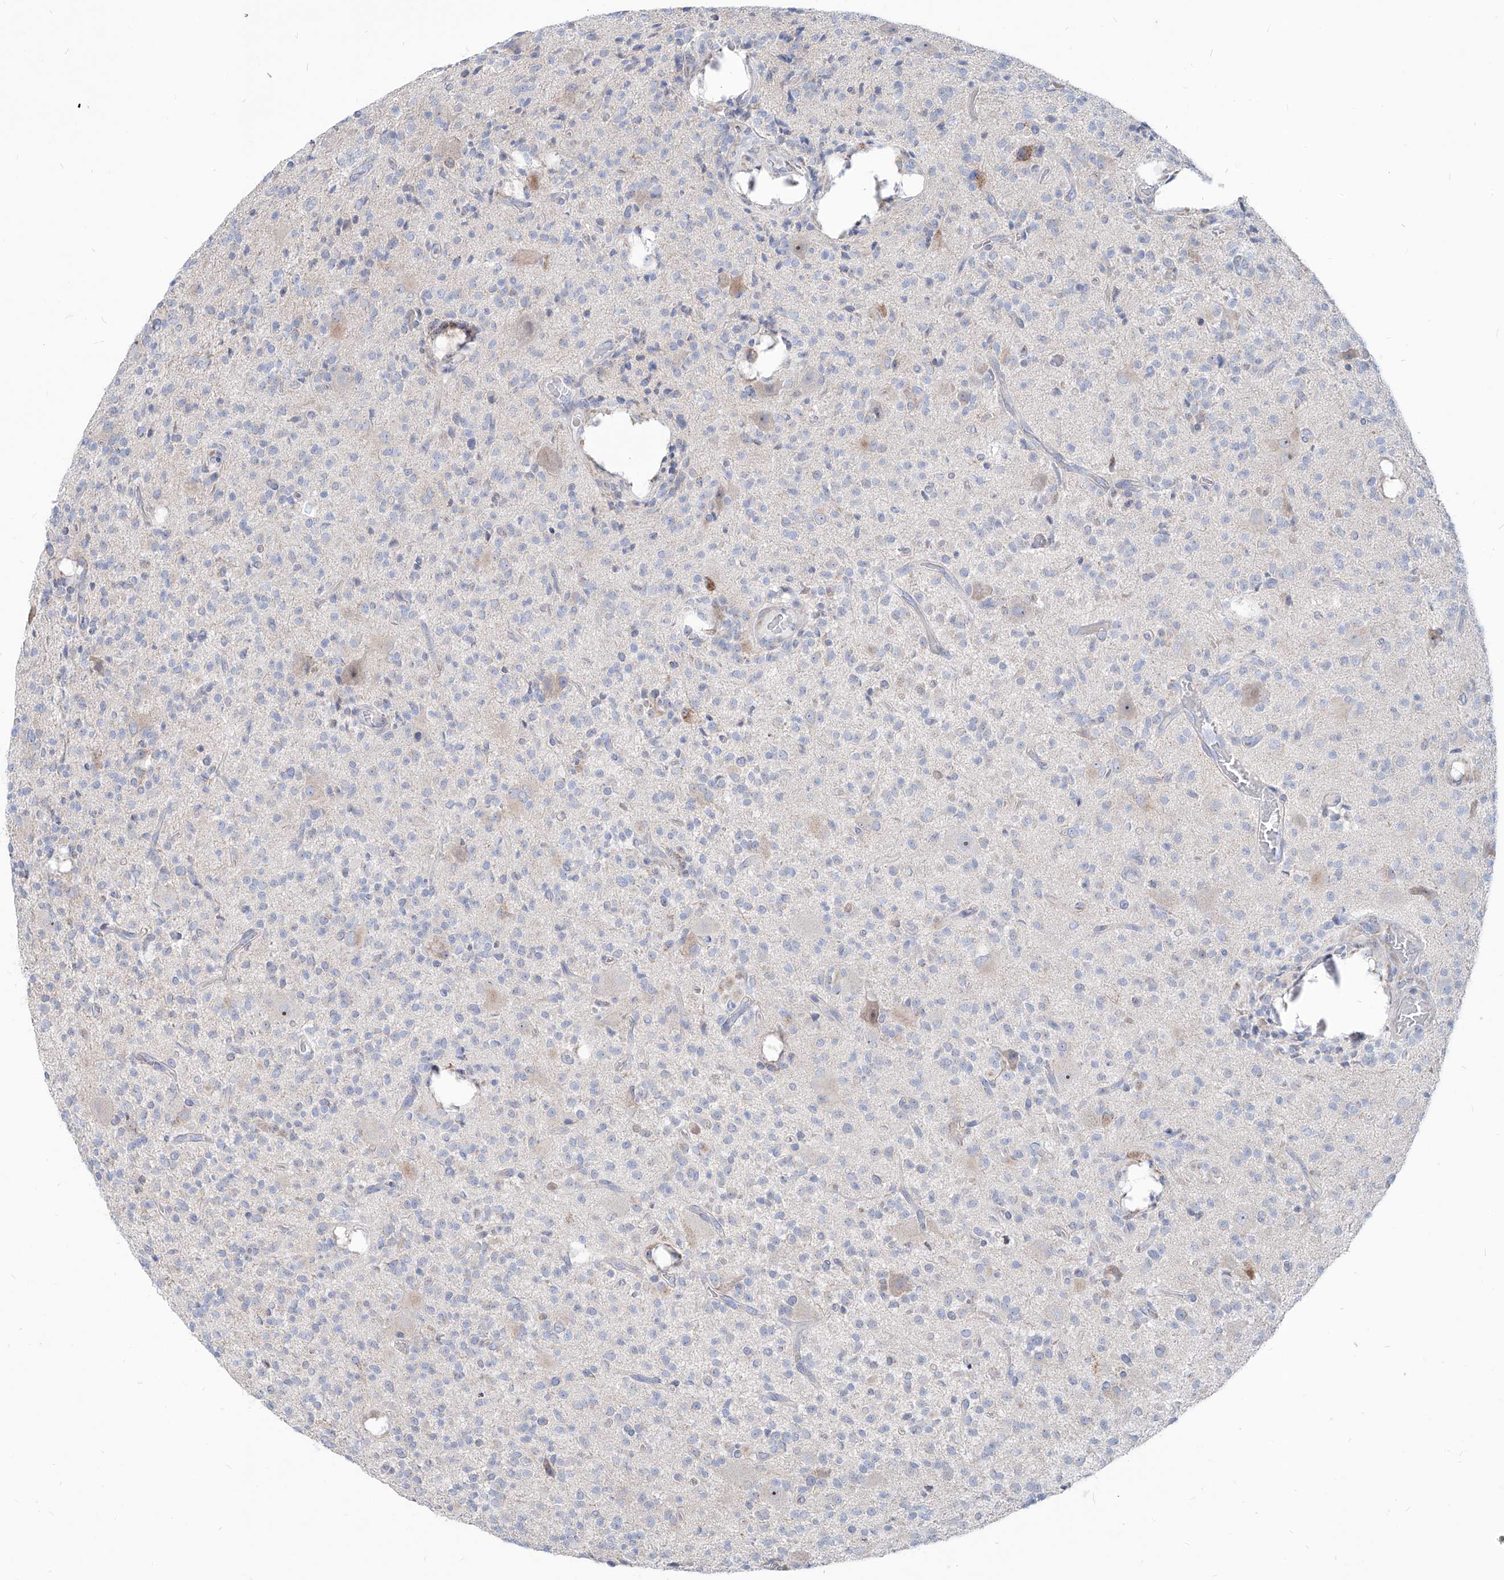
{"staining": {"intensity": "negative", "quantity": "none", "location": "none"}, "tissue": "glioma", "cell_type": "Tumor cells", "image_type": "cancer", "snomed": [{"axis": "morphology", "description": "Glioma, malignant, High grade"}, {"axis": "topography", "description": "Brain"}], "caption": "Human high-grade glioma (malignant) stained for a protein using IHC displays no expression in tumor cells.", "gene": "AGPS", "patient": {"sex": "male", "age": 34}}